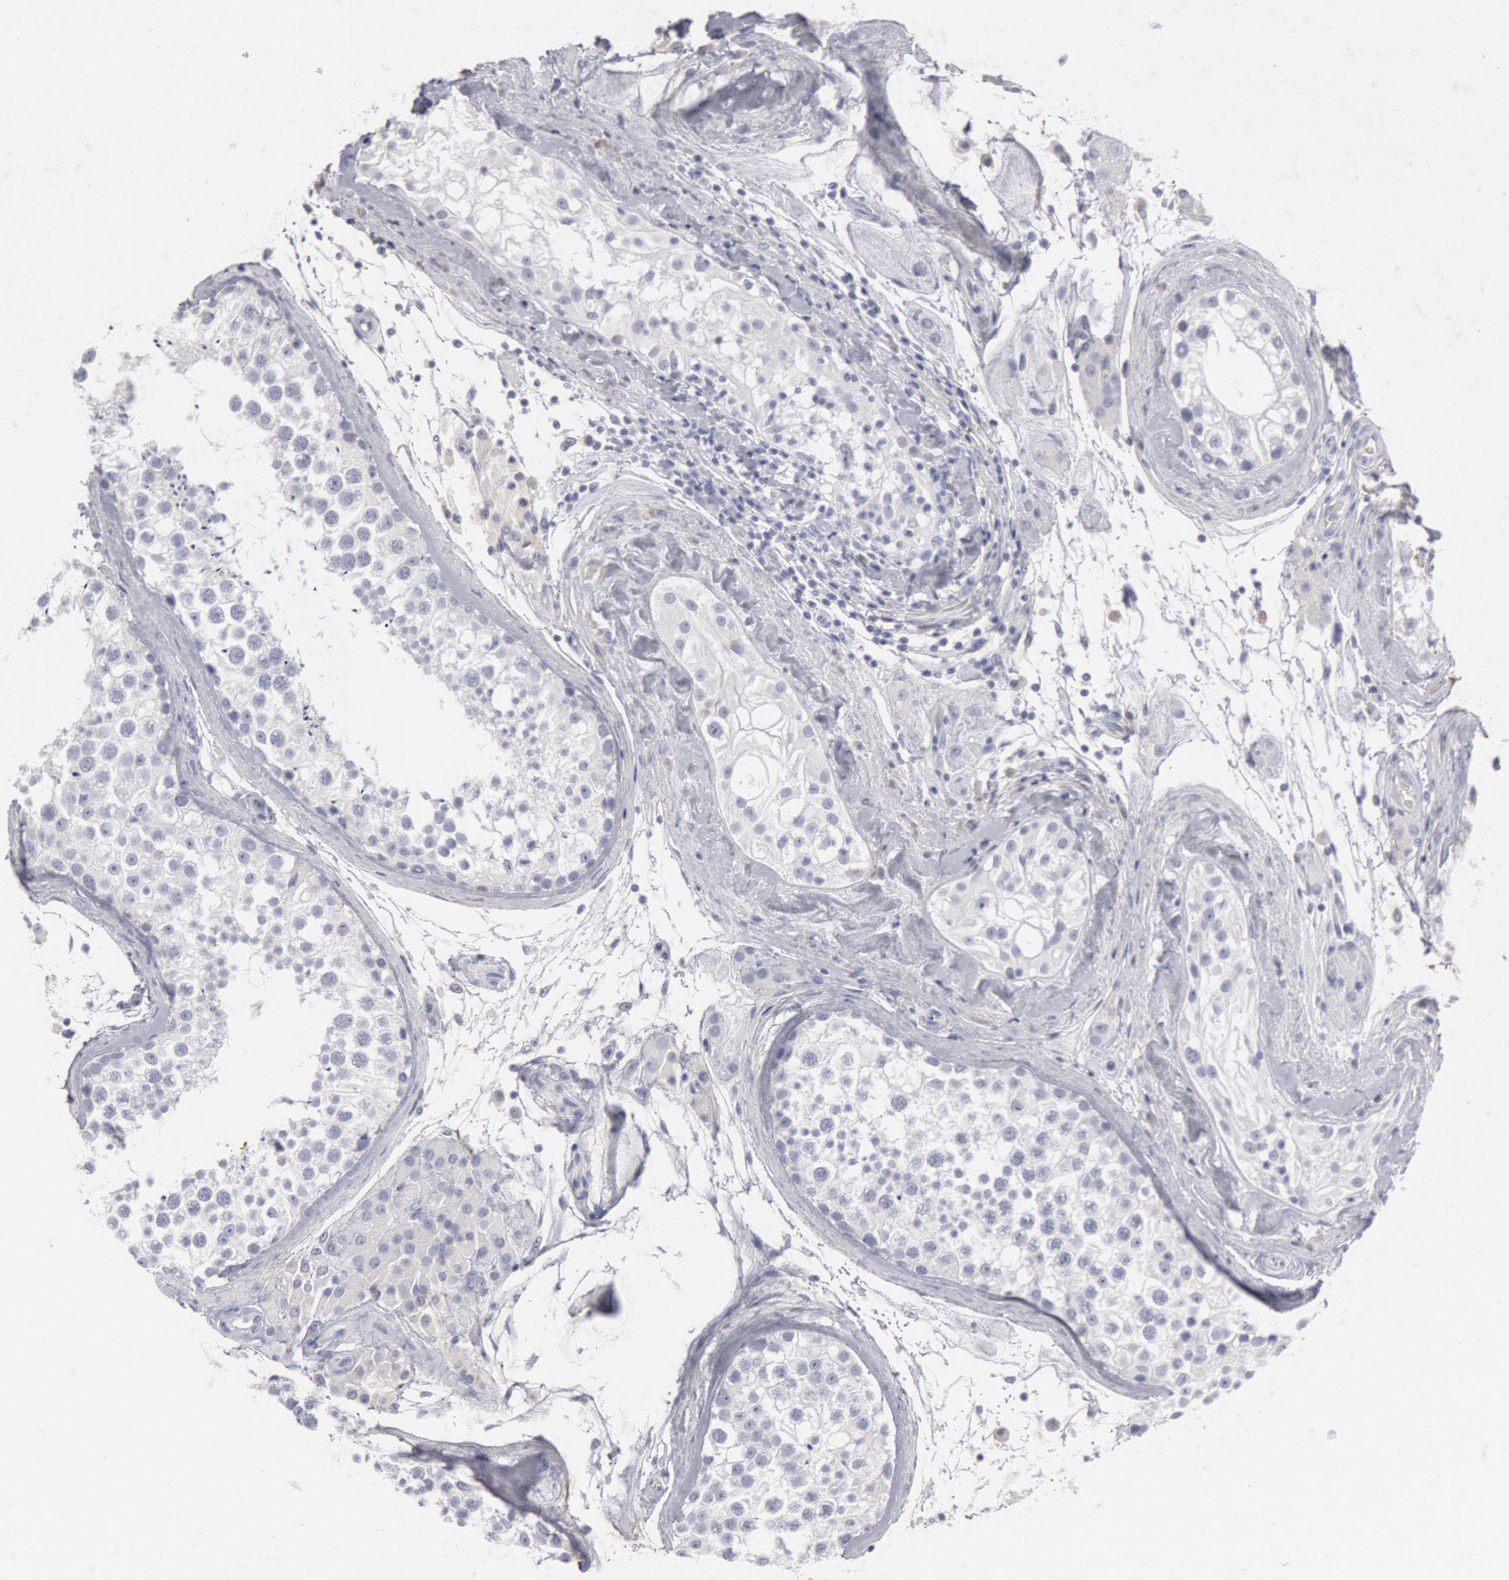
{"staining": {"intensity": "negative", "quantity": "none", "location": "none"}, "tissue": "testis", "cell_type": "Cells in seminiferous ducts", "image_type": "normal", "snomed": [{"axis": "morphology", "description": "Normal tissue, NOS"}, {"axis": "topography", "description": "Testis"}], "caption": "An immunohistochemistry (IHC) image of normal testis is shown. There is no staining in cells in seminiferous ducts of testis. (Brightfield microscopy of DAB (3,3'-diaminobenzidine) immunohistochemistry at high magnification).", "gene": "FOXA2", "patient": {"sex": "male", "age": 46}}